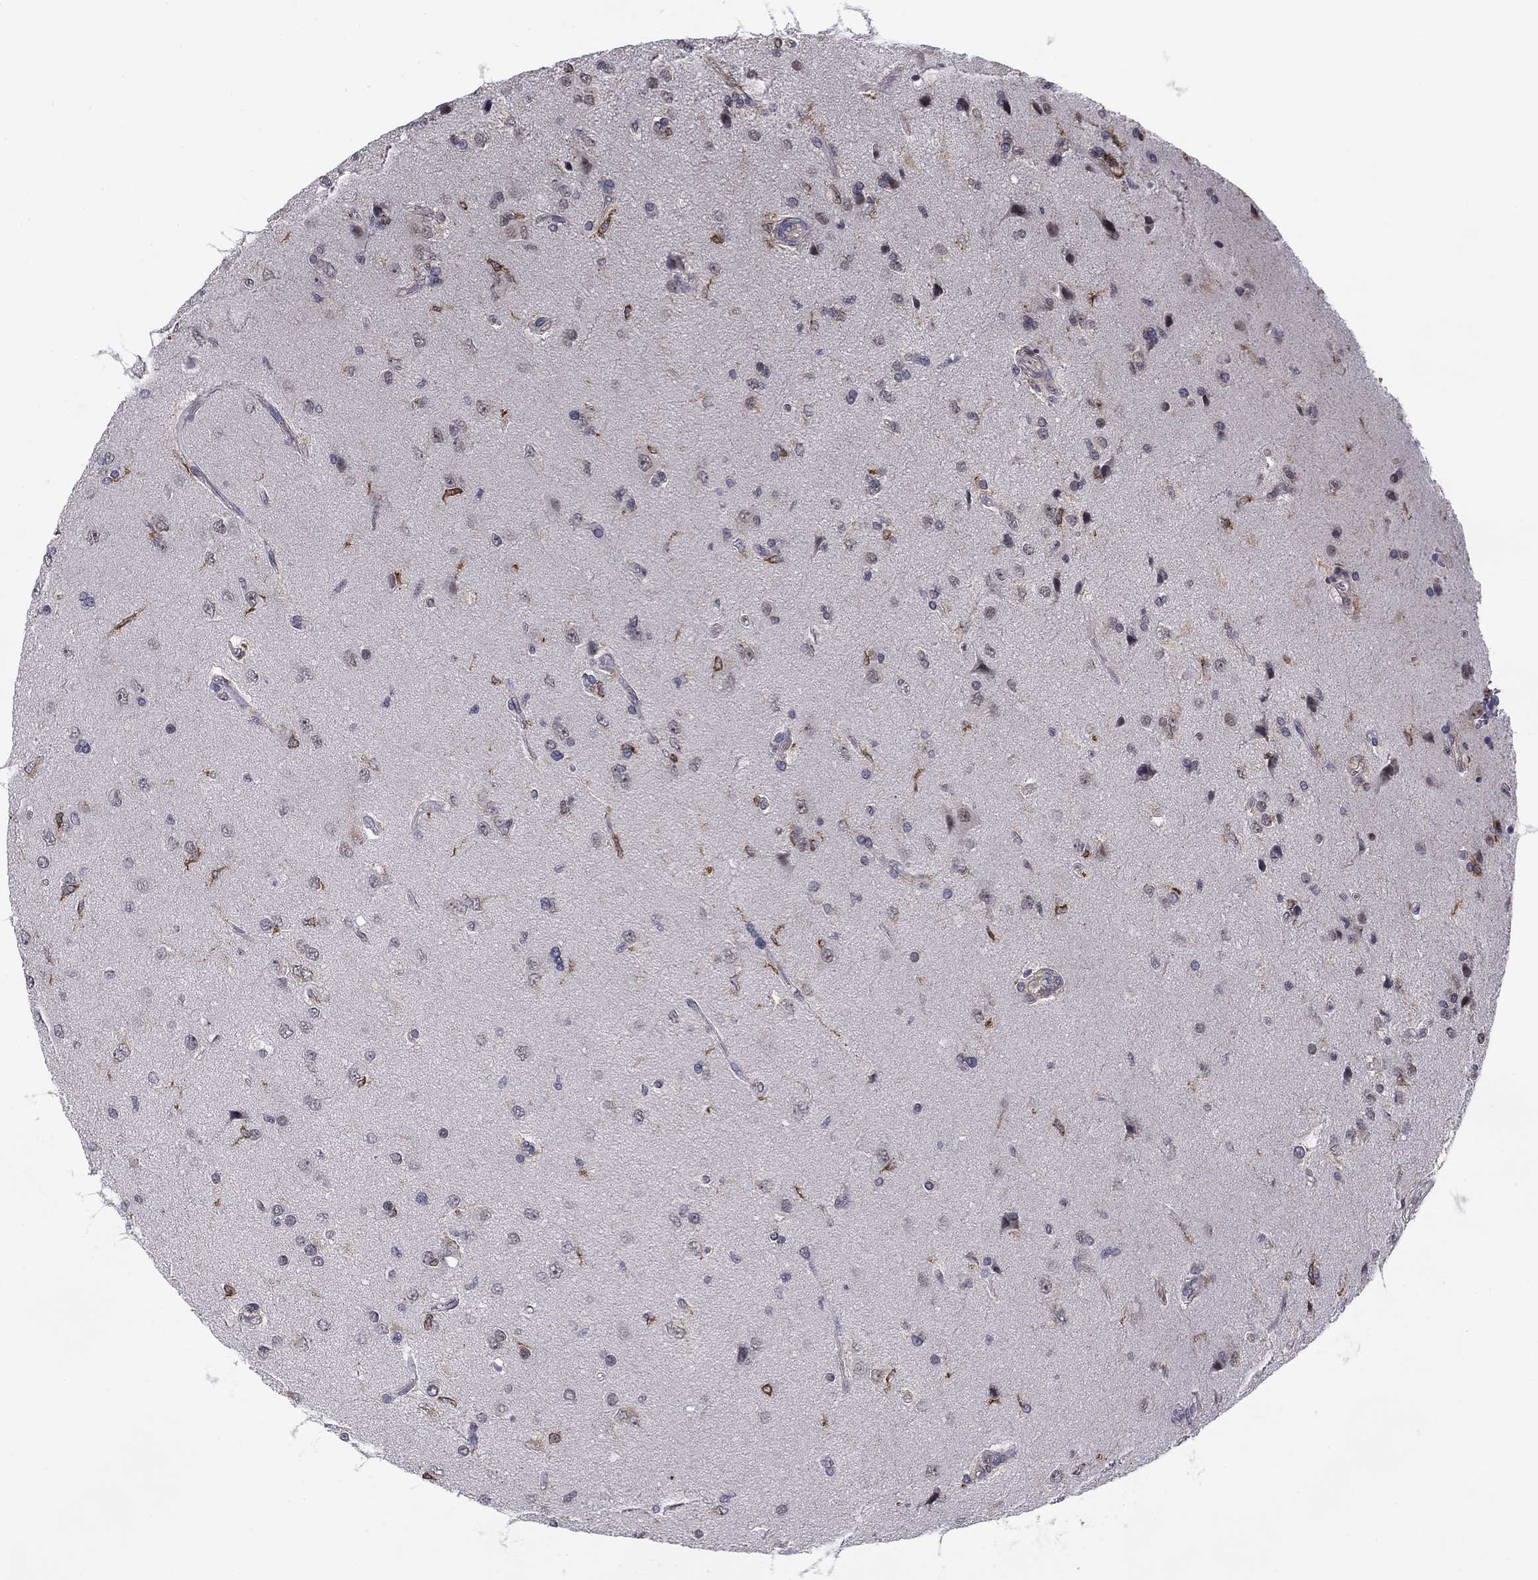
{"staining": {"intensity": "negative", "quantity": "none", "location": "none"}, "tissue": "glioma", "cell_type": "Tumor cells", "image_type": "cancer", "snomed": [{"axis": "morphology", "description": "Glioma, malignant, High grade"}, {"axis": "topography", "description": "Brain"}], "caption": "The image displays no significant staining in tumor cells of malignant high-grade glioma.", "gene": "PLCB2", "patient": {"sex": "male", "age": 56}}